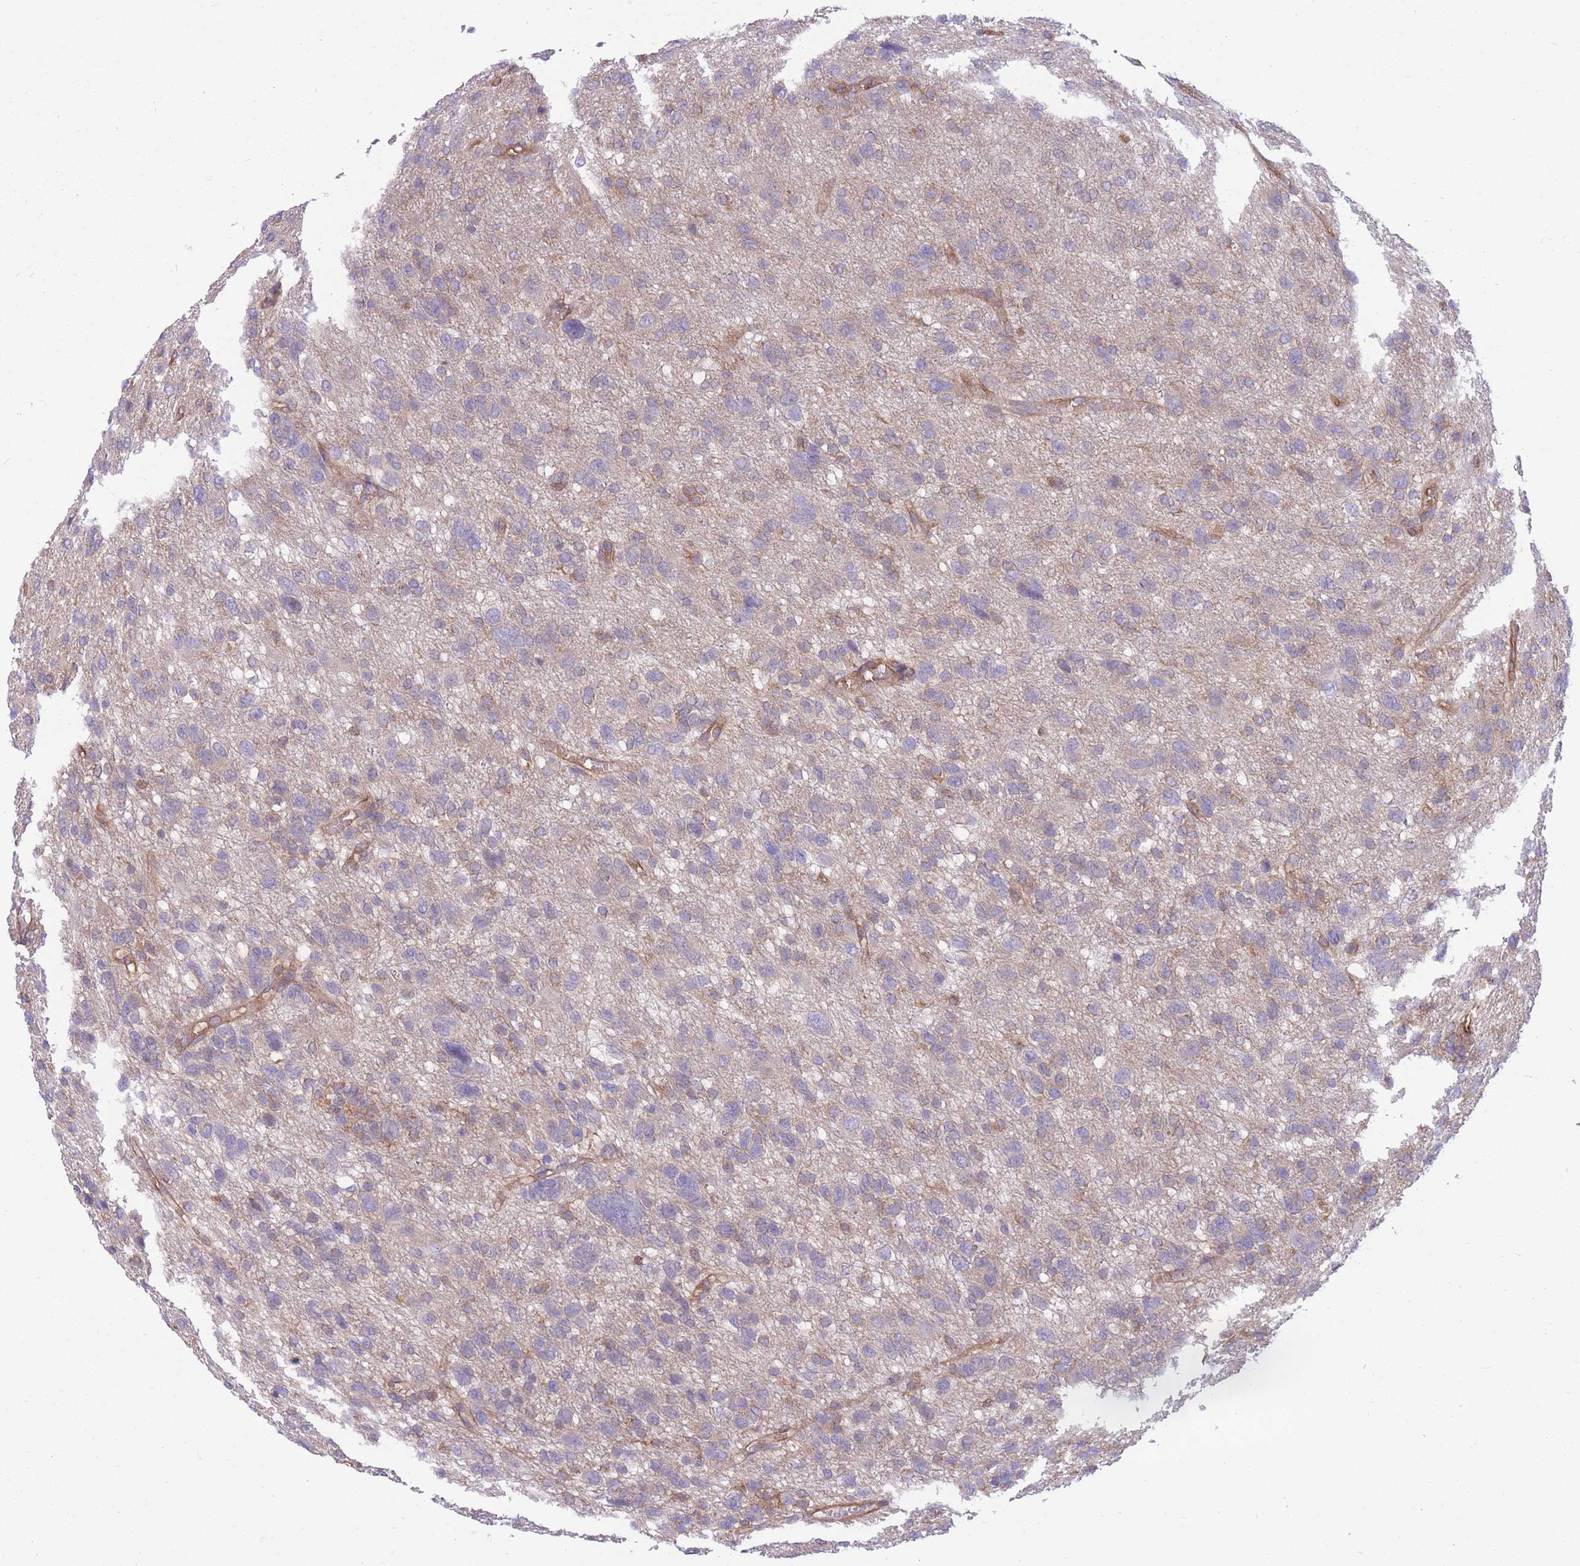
{"staining": {"intensity": "negative", "quantity": "none", "location": "none"}, "tissue": "glioma", "cell_type": "Tumor cells", "image_type": "cancer", "snomed": [{"axis": "morphology", "description": "Glioma, malignant, High grade"}, {"axis": "topography", "description": "Brain"}], "caption": "High power microscopy histopathology image of an IHC micrograph of malignant high-grade glioma, revealing no significant staining in tumor cells.", "gene": "GGA1", "patient": {"sex": "female", "age": 59}}